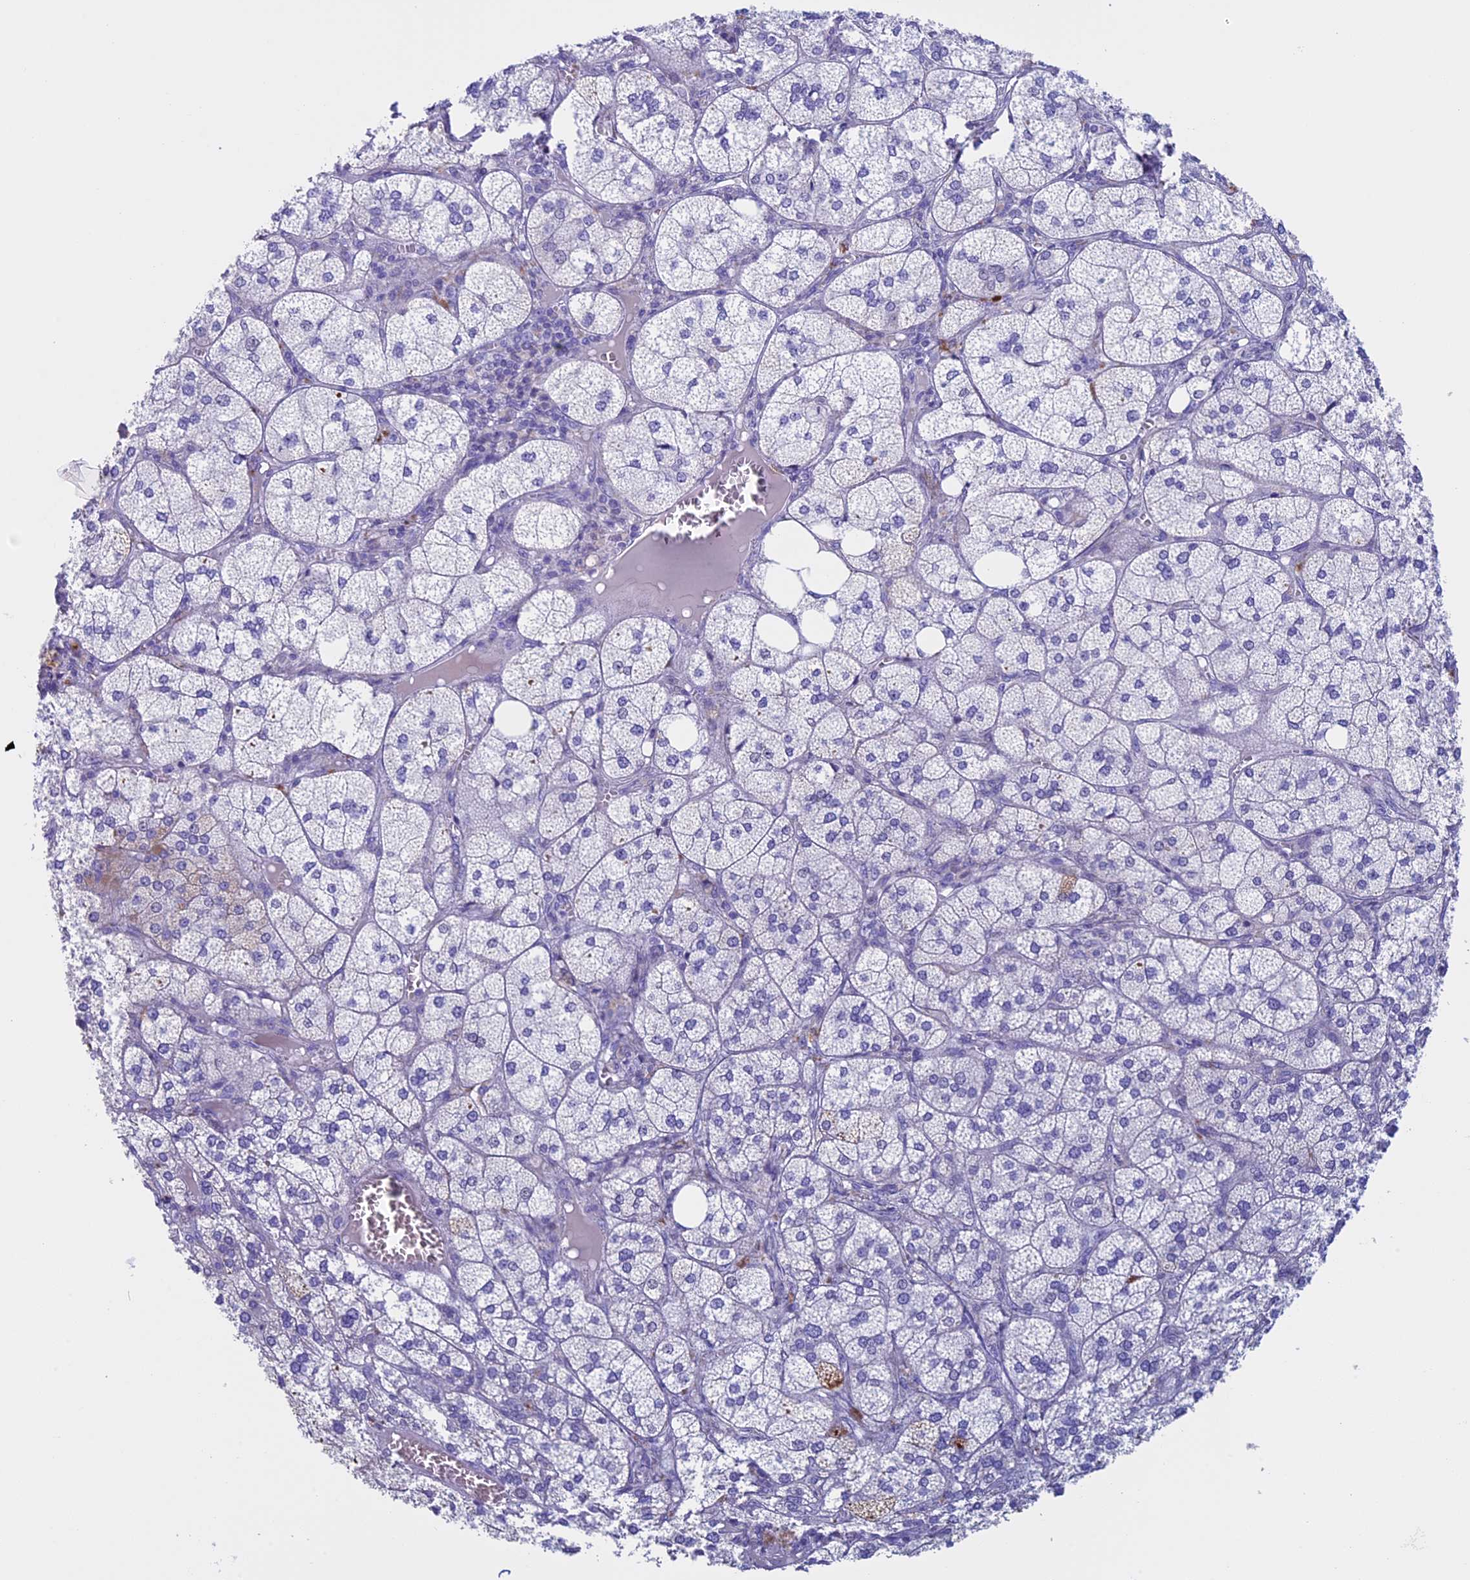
{"staining": {"intensity": "moderate", "quantity": "<25%", "location": "cytoplasmic/membranous"}, "tissue": "adrenal gland", "cell_type": "Glandular cells", "image_type": "normal", "snomed": [{"axis": "morphology", "description": "Normal tissue, NOS"}, {"axis": "topography", "description": "Adrenal gland"}], "caption": "High-power microscopy captured an IHC image of benign adrenal gland, revealing moderate cytoplasmic/membranous expression in approximately <25% of glandular cells. (DAB (3,3'-diaminobenzidine) IHC with brightfield microscopy, high magnification).", "gene": "ZNF563", "patient": {"sex": "female", "age": 61}}